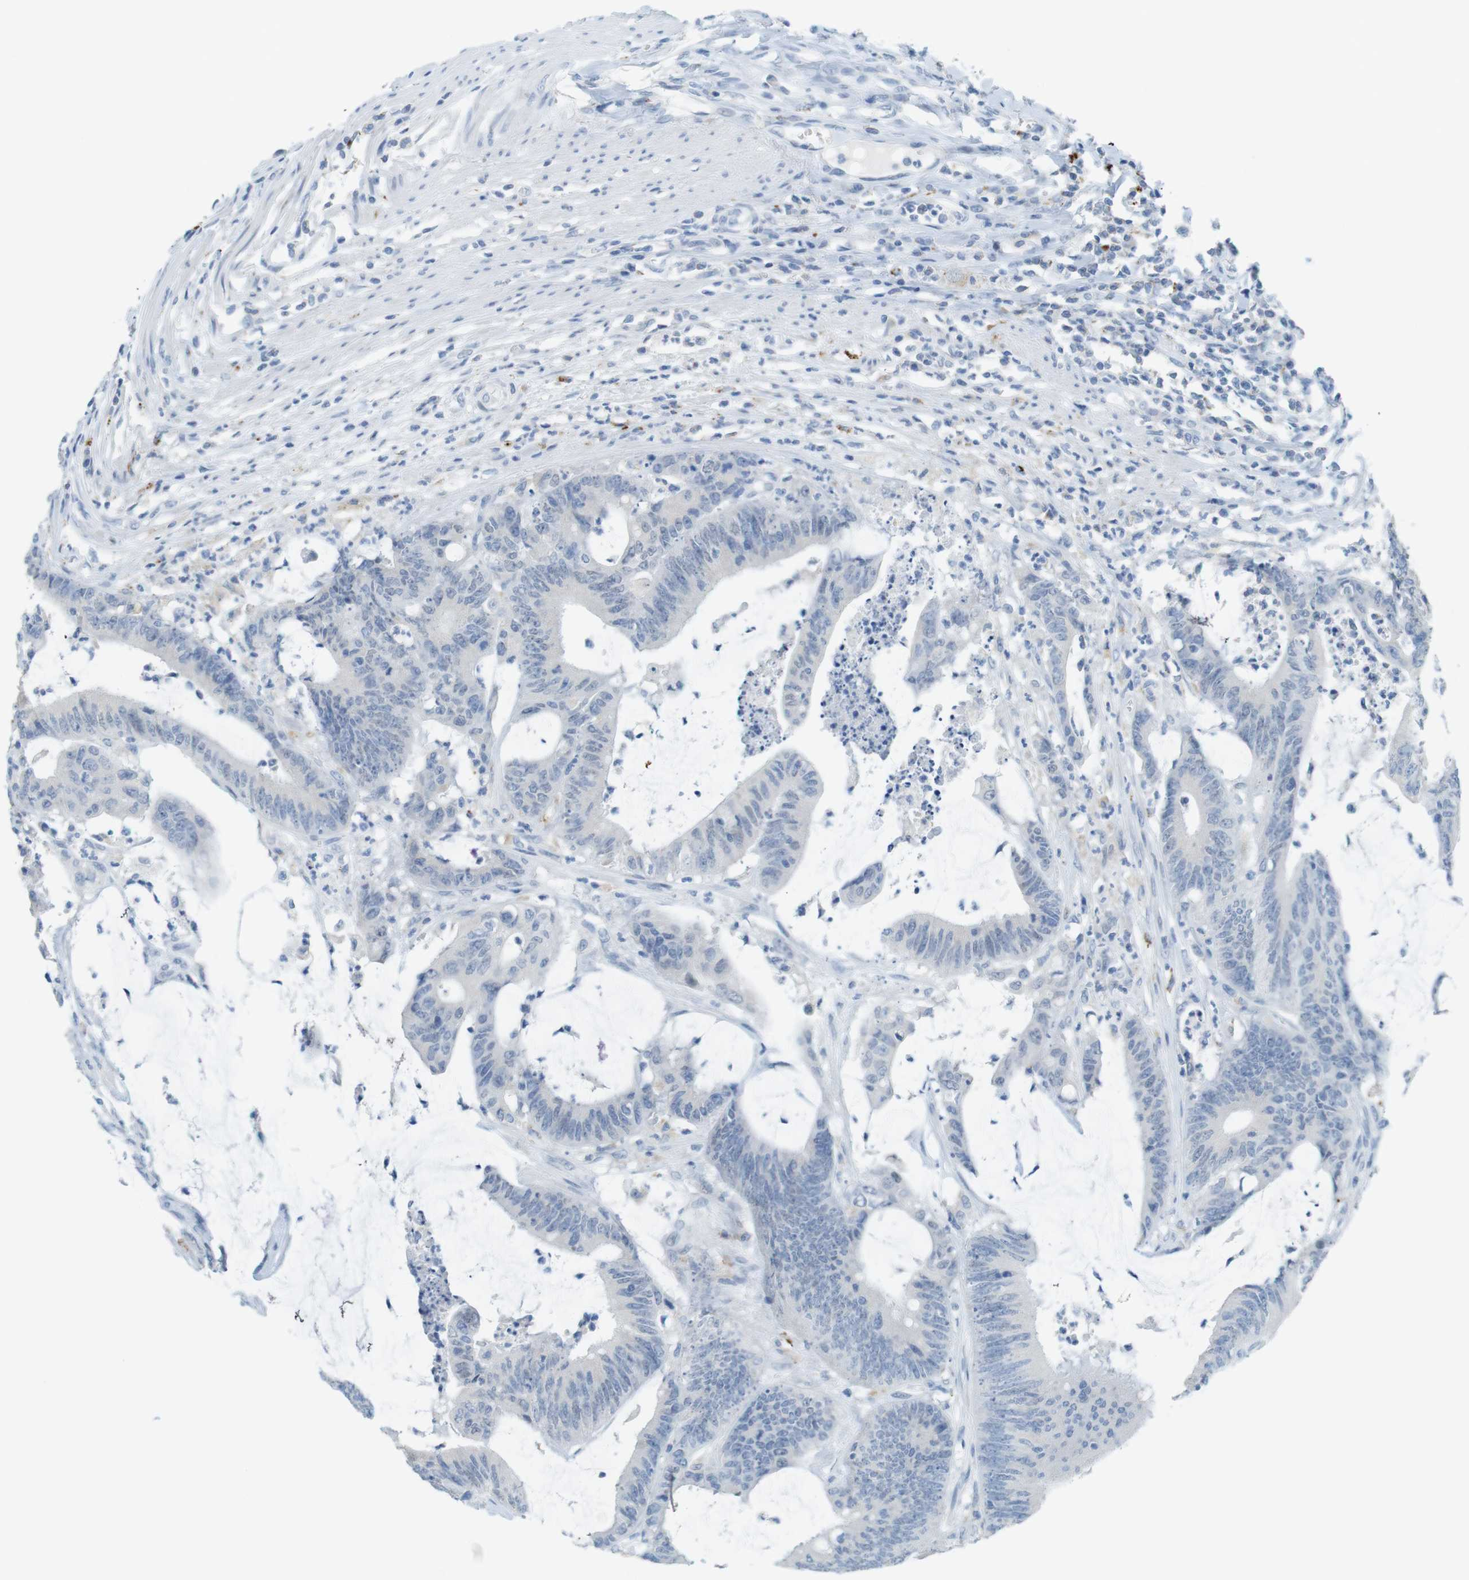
{"staining": {"intensity": "negative", "quantity": "none", "location": "none"}, "tissue": "colorectal cancer", "cell_type": "Tumor cells", "image_type": "cancer", "snomed": [{"axis": "morphology", "description": "Adenocarcinoma, NOS"}, {"axis": "topography", "description": "Rectum"}], "caption": "Immunohistochemical staining of adenocarcinoma (colorectal) exhibits no significant expression in tumor cells.", "gene": "YIPF1", "patient": {"sex": "female", "age": 66}}